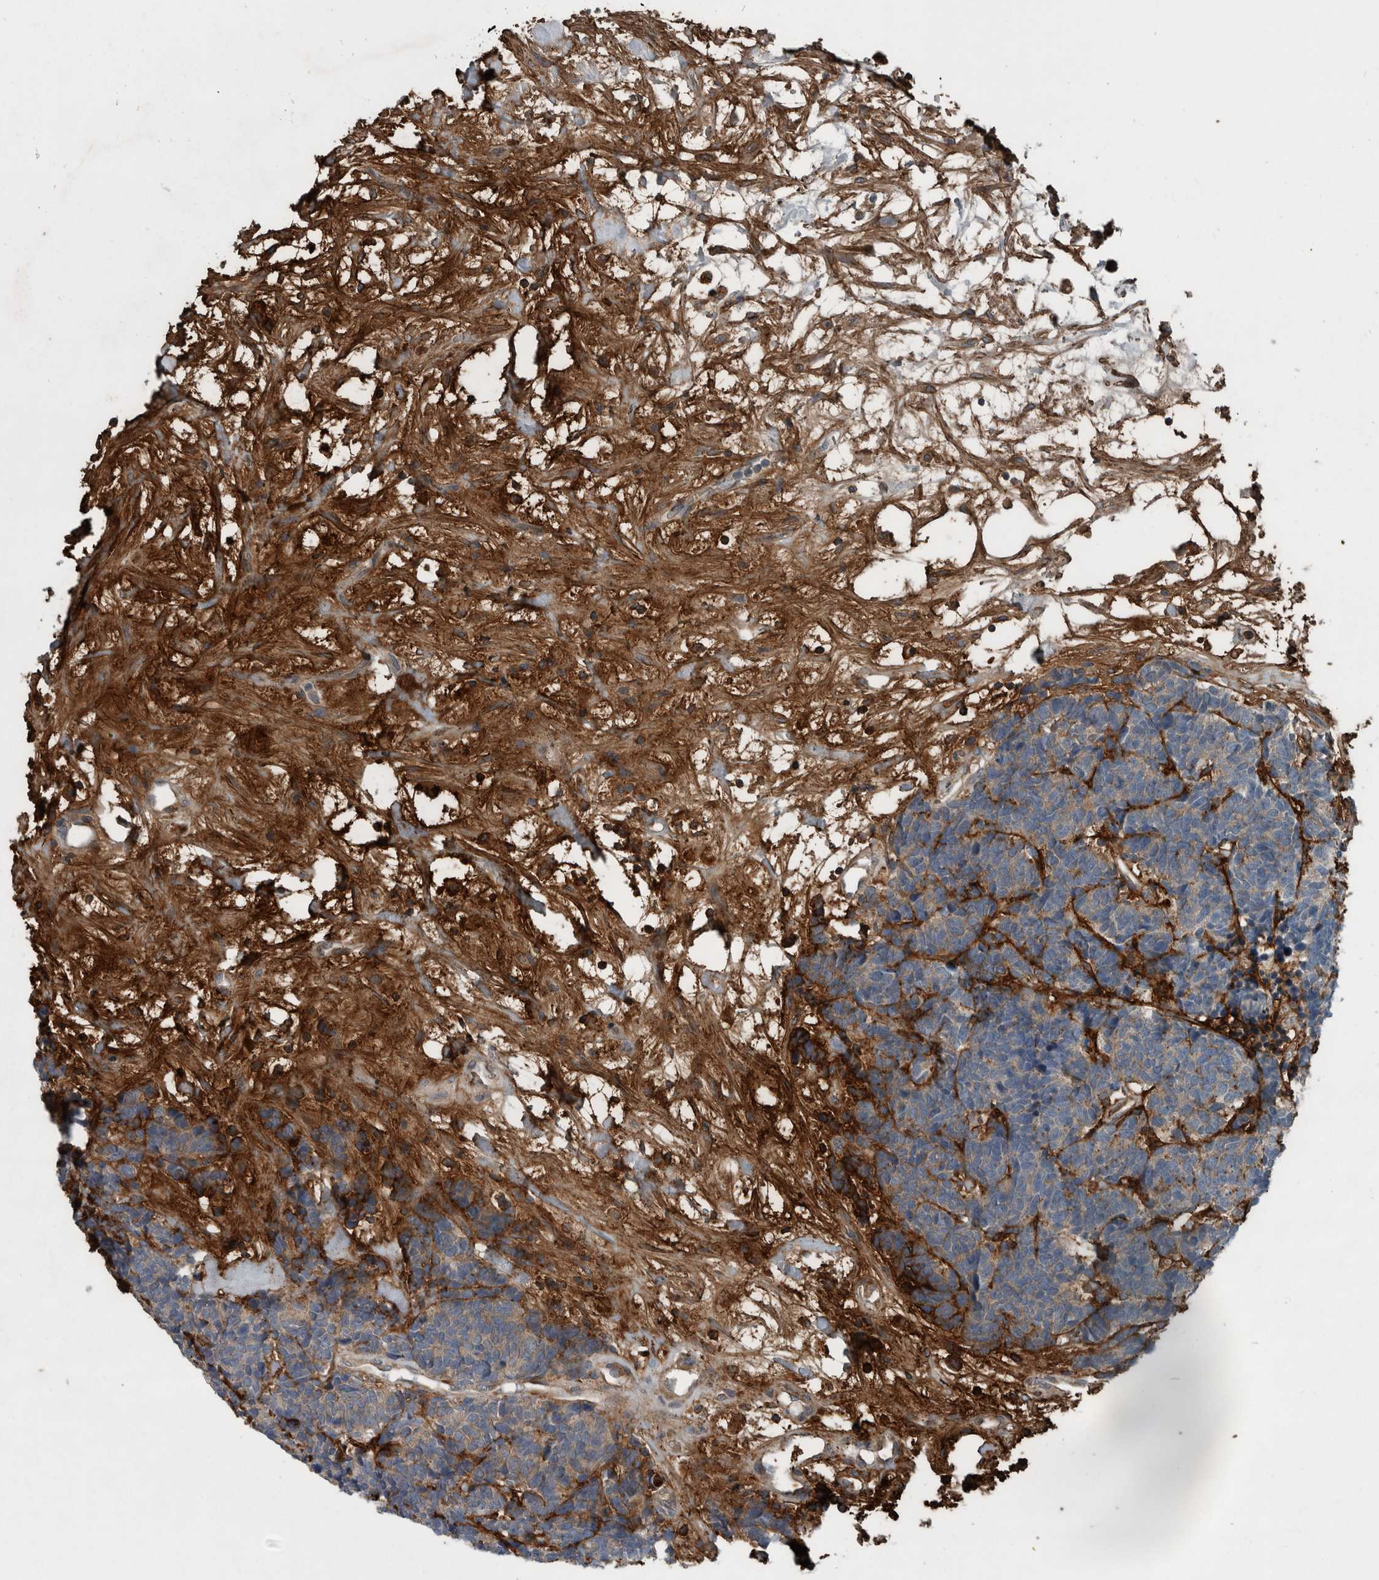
{"staining": {"intensity": "weak", "quantity": "<25%", "location": "cytoplasmic/membranous"}, "tissue": "carcinoid", "cell_type": "Tumor cells", "image_type": "cancer", "snomed": [{"axis": "morphology", "description": "Carcinoma, NOS"}, {"axis": "morphology", "description": "Carcinoid, malignant, NOS"}, {"axis": "topography", "description": "Urinary bladder"}], "caption": "An image of carcinoid stained for a protein exhibits no brown staining in tumor cells.", "gene": "EXOC8", "patient": {"sex": "male", "age": 57}}